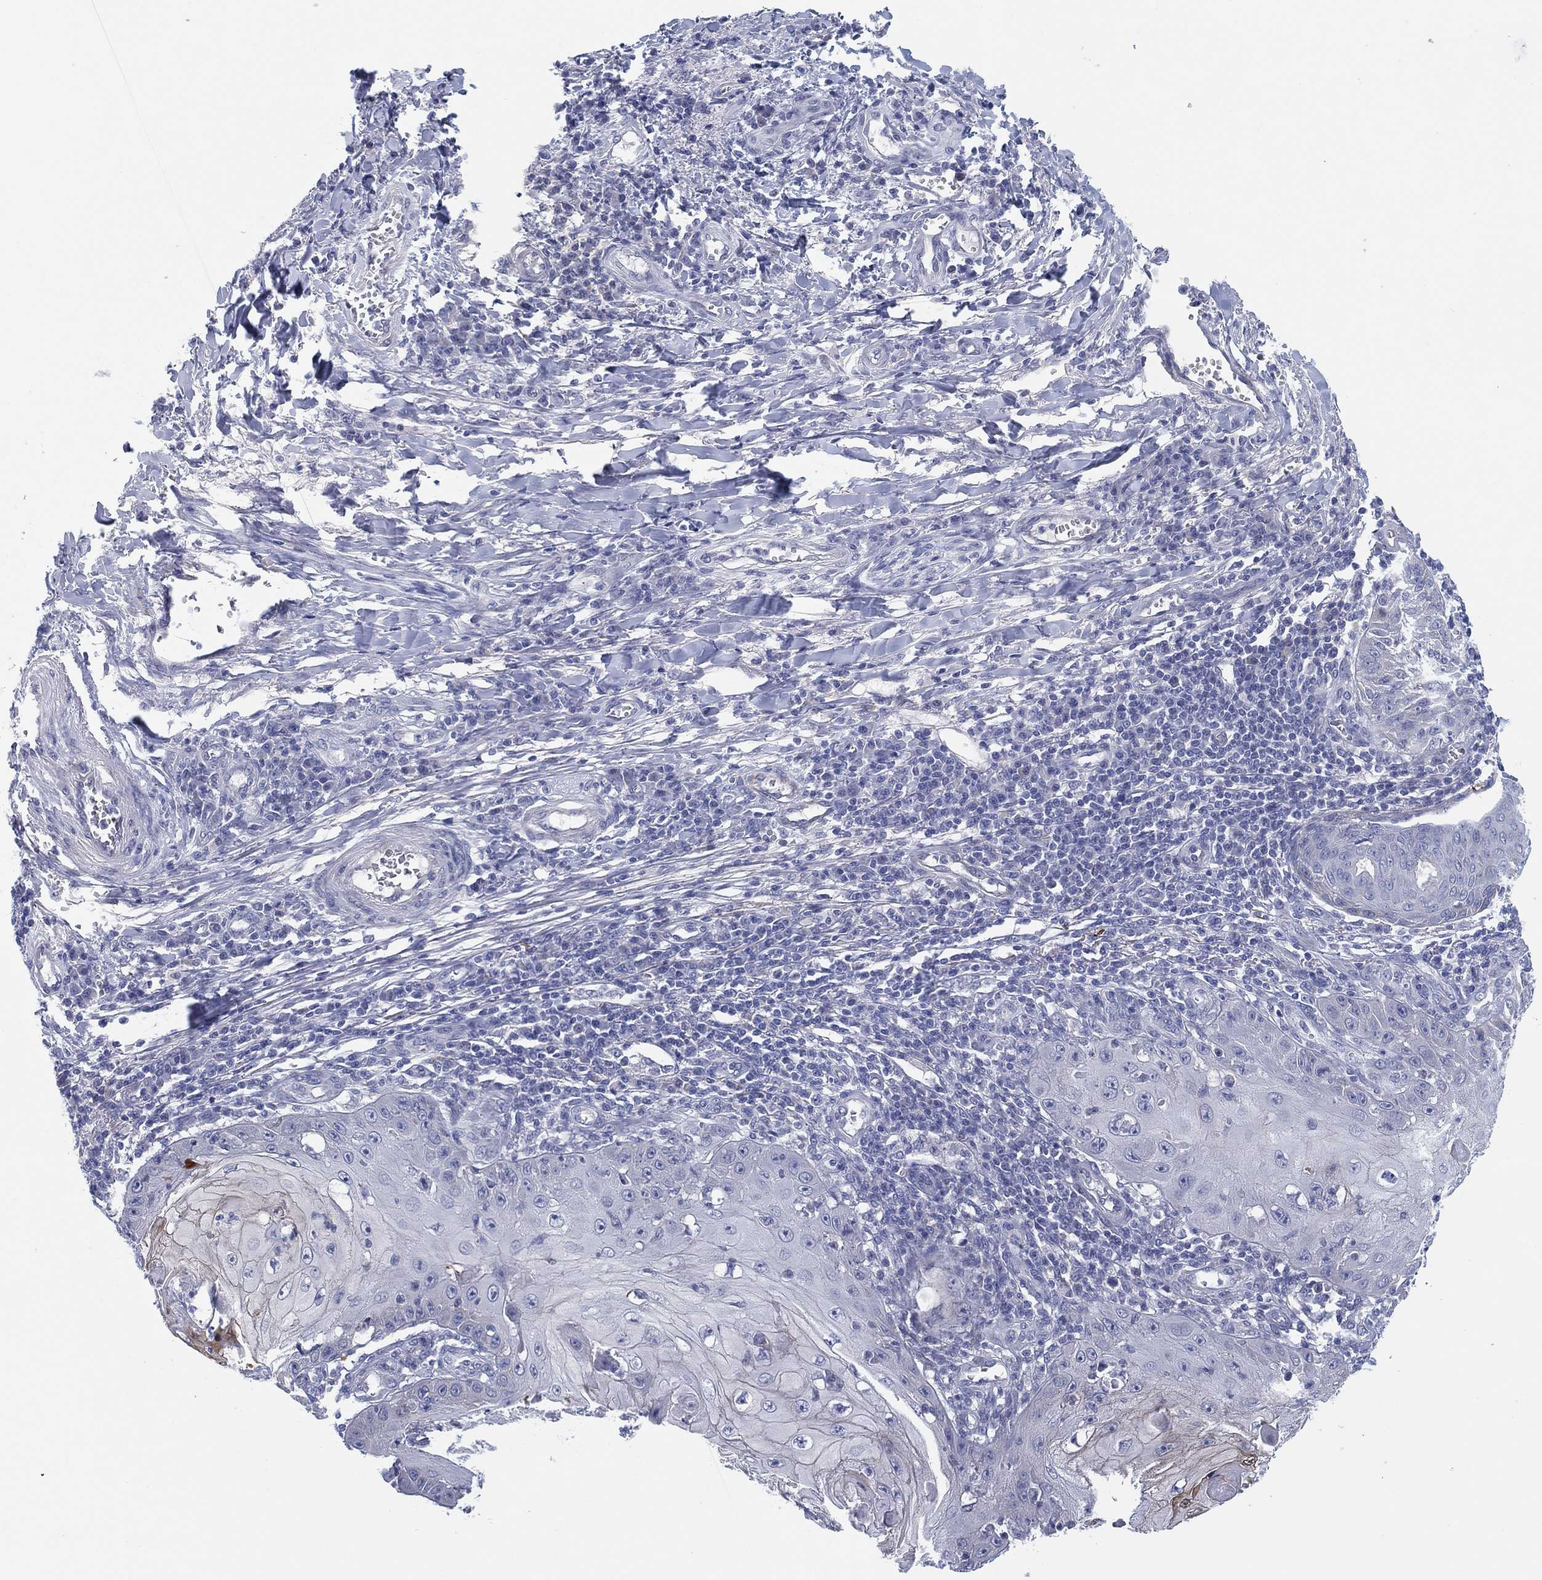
{"staining": {"intensity": "negative", "quantity": "none", "location": "none"}, "tissue": "skin cancer", "cell_type": "Tumor cells", "image_type": "cancer", "snomed": [{"axis": "morphology", "description": "Squamous cell carcinoma, NOS"}, {"axis": "topography", "description": "Skin"}], "caption": "Immunohistochemistry (IHC) photomicrograph of neoplastic tissue: skin cancer stained with DAB (3,3'-diaminobenzidine) displays no significant protein positivity in tumor cells. (DAB immunohistochemistry, high magnification).", "gene": "HEATR4", "patient": {"sex": "male", "age": 70}}